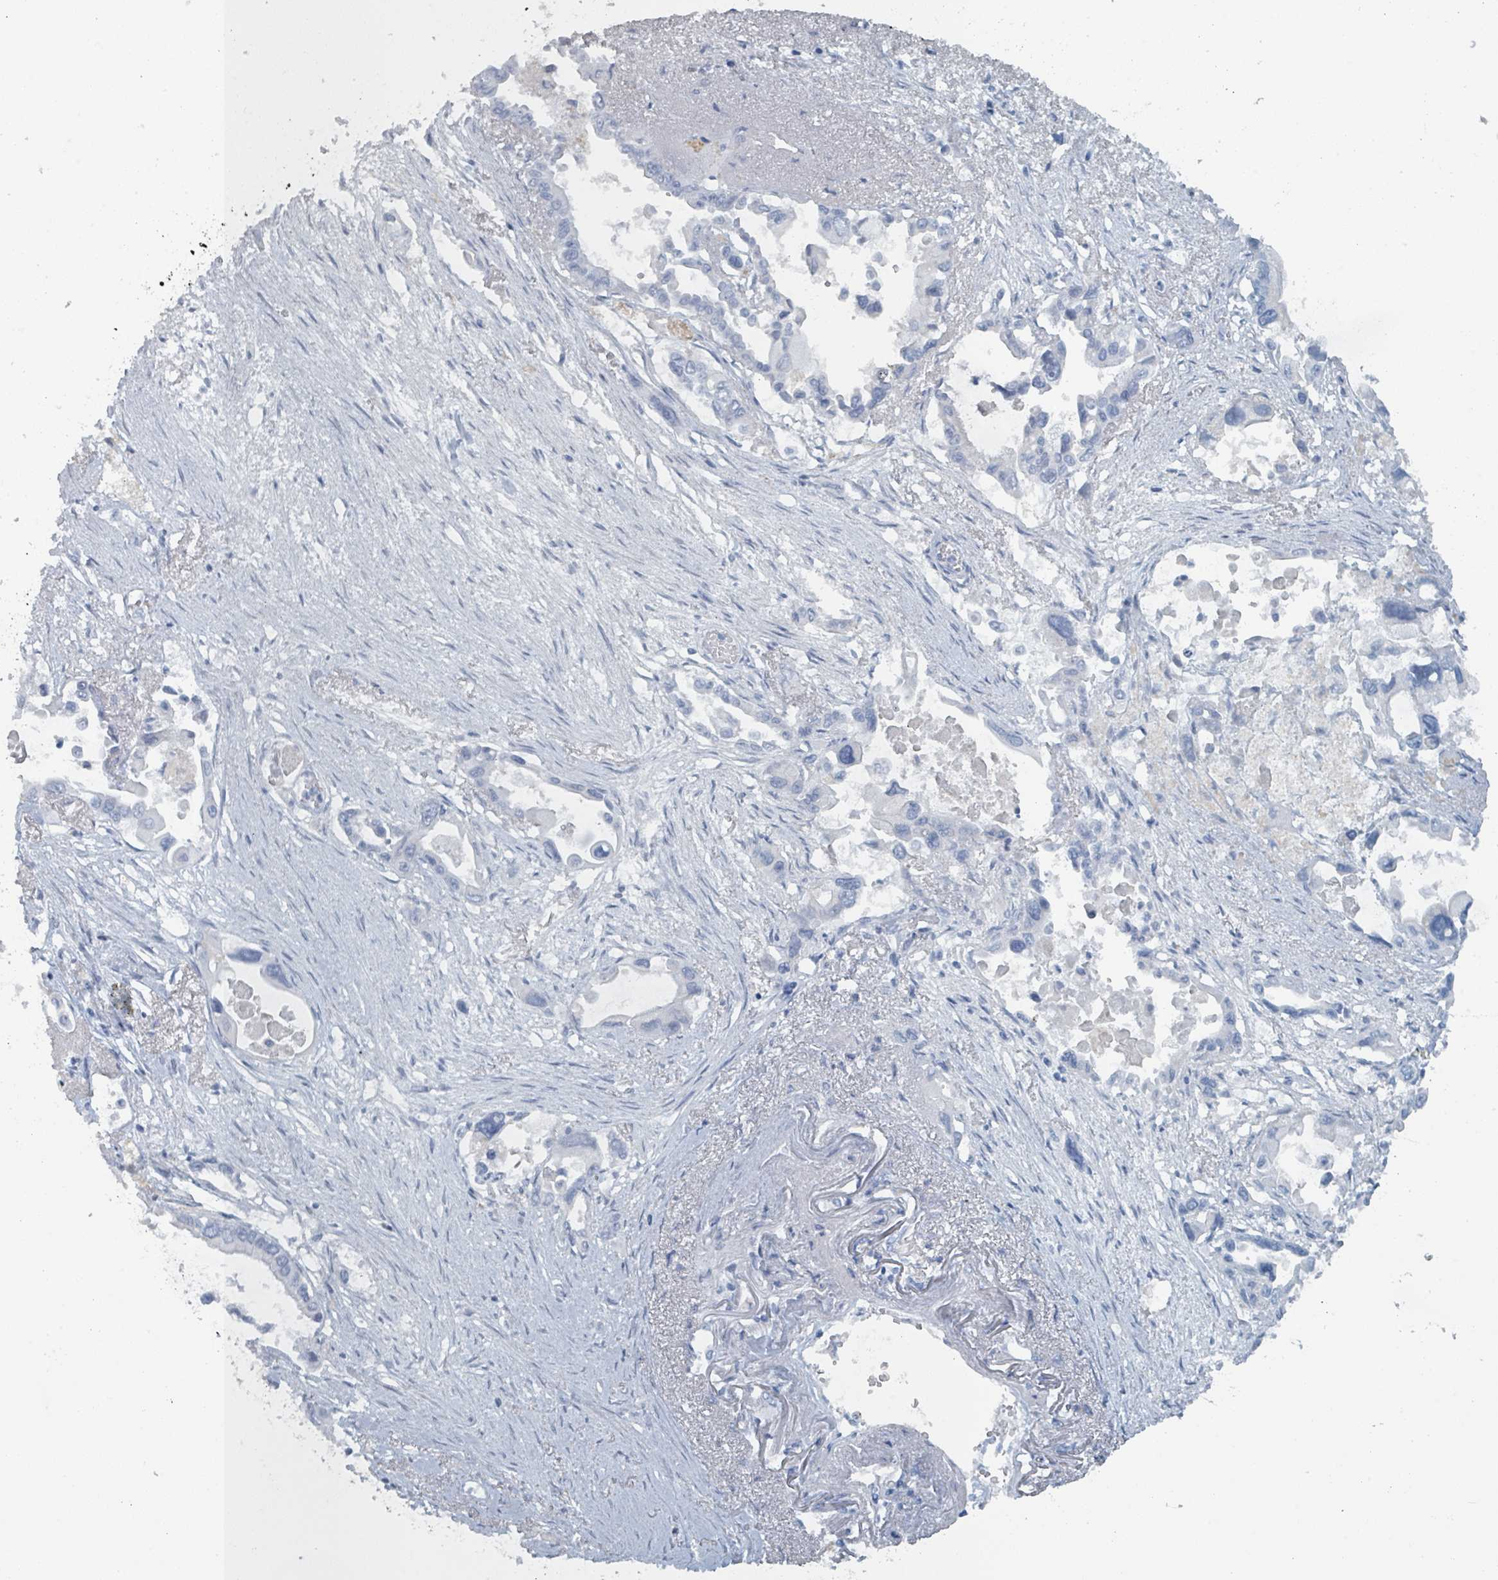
{"staining": {"intensity": "negative", "quantity": "none", "location": "none"}, "tissue": "pancreatic cancer", "cell_type": "Tumor cells", "image_type": "cancer", "snomed": [{"axis": "morphology", "description": "Adenocarcinoma, NOS"}, {"axis": "topography", "description": "Pancreas"}], "caption": "Immunohistochemical staining of adenocarcinoma (pancreatic) demonstrates no significant expression in tumor cells. (Immunohistochemistry, brightfield microscopy, high magnification).", "gene": "HEATR5A", "patient": {"sex": "male", "age": 92}}